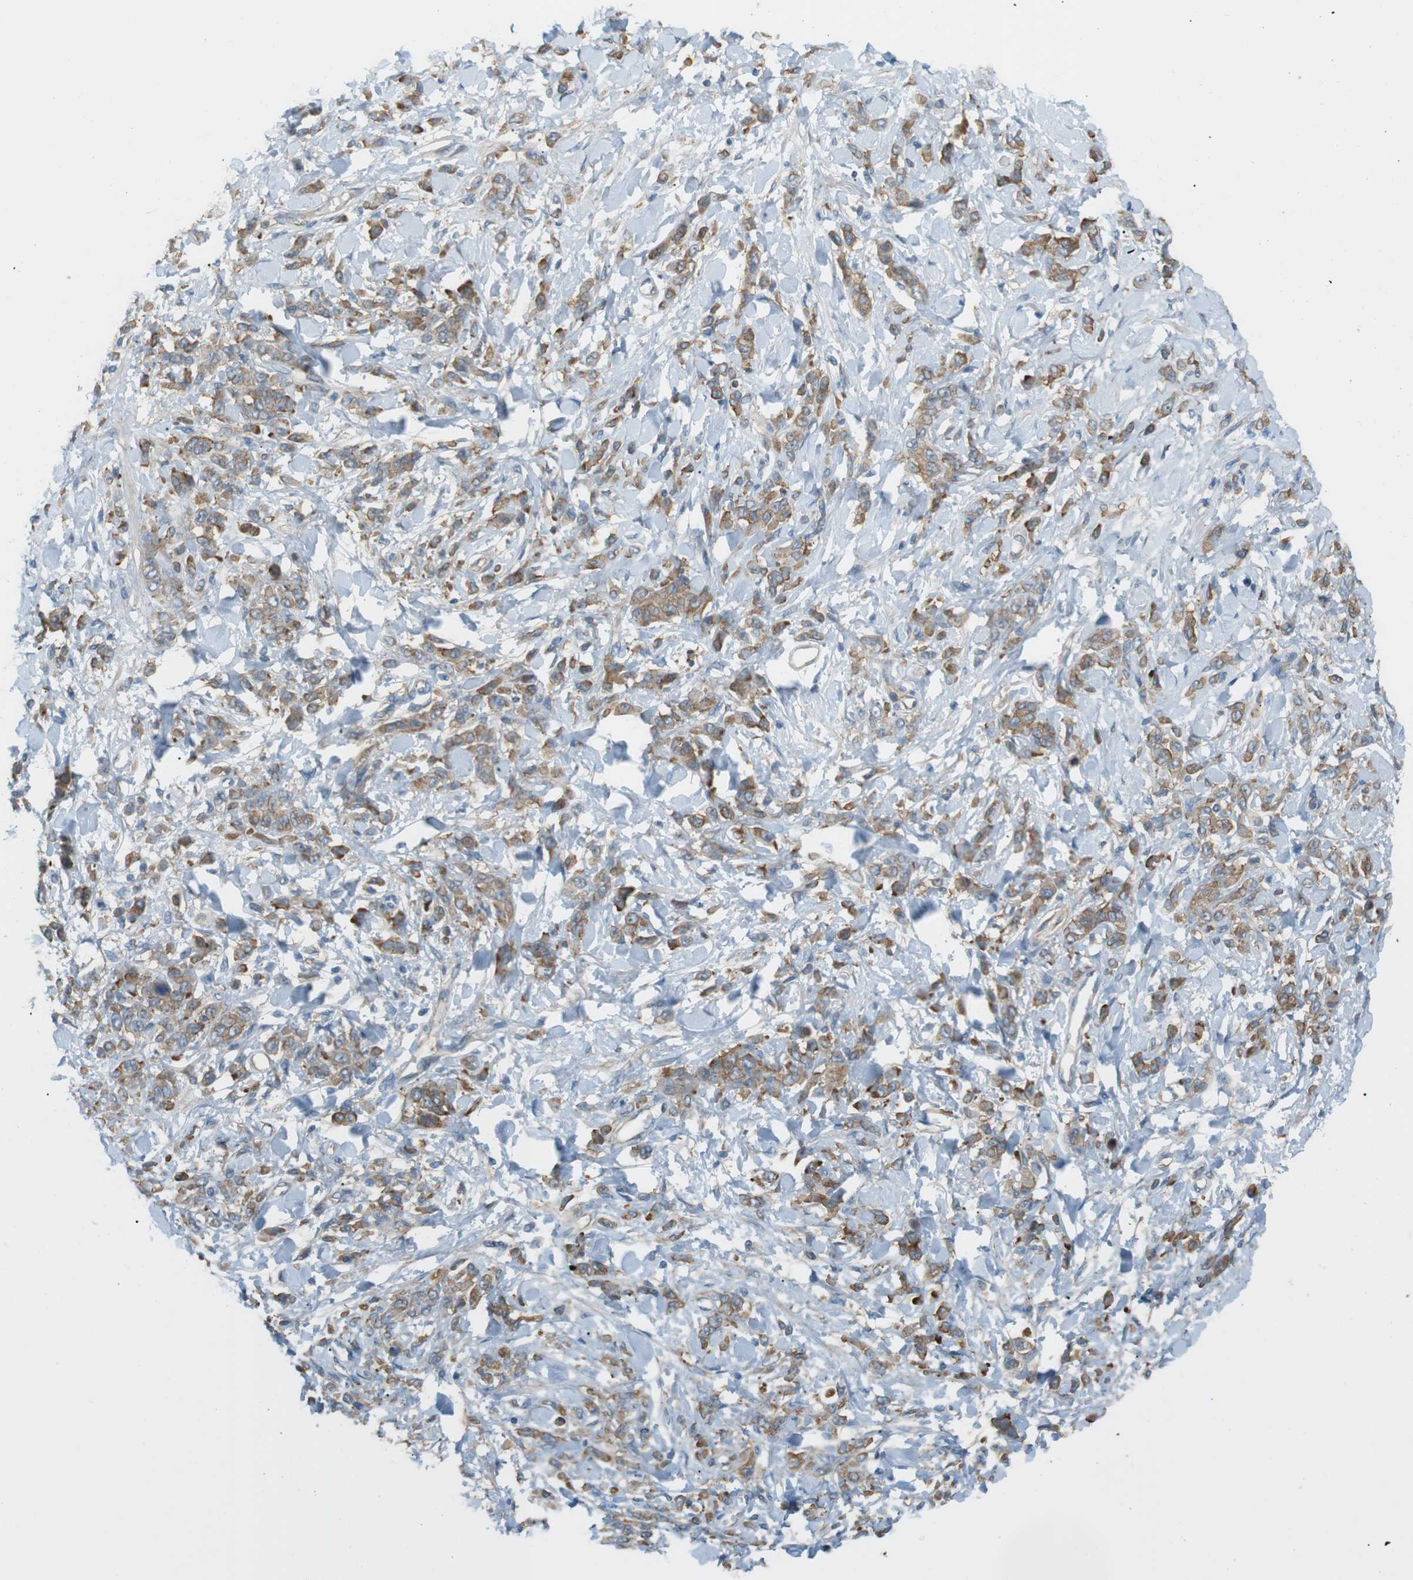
{"staining": {"intensity": "moderate", "quantity": ">75%", "location": "cytoplasmic/membranous"}, "tissue": "stomach cancer", "cell_type": "Tumor cells", "image_type": "cancer", "snomed": [{"axis": "morphology", "description": "Normal tissue, NOS"}, {"axis": "morphology", "description": "Adenocarcinoma, NOS"}, {"axis": "topography", "description": "Stomach"}], "caption": "Approximately >75% of tumor cells in human stomach cancer (adenocarcinoma) display moderate cytoplasmic/membranous protein staining as visualized by brown immunohistochemical staining.", "gene": "PEPD", "patient": {"sex": "male", "age": 82}}